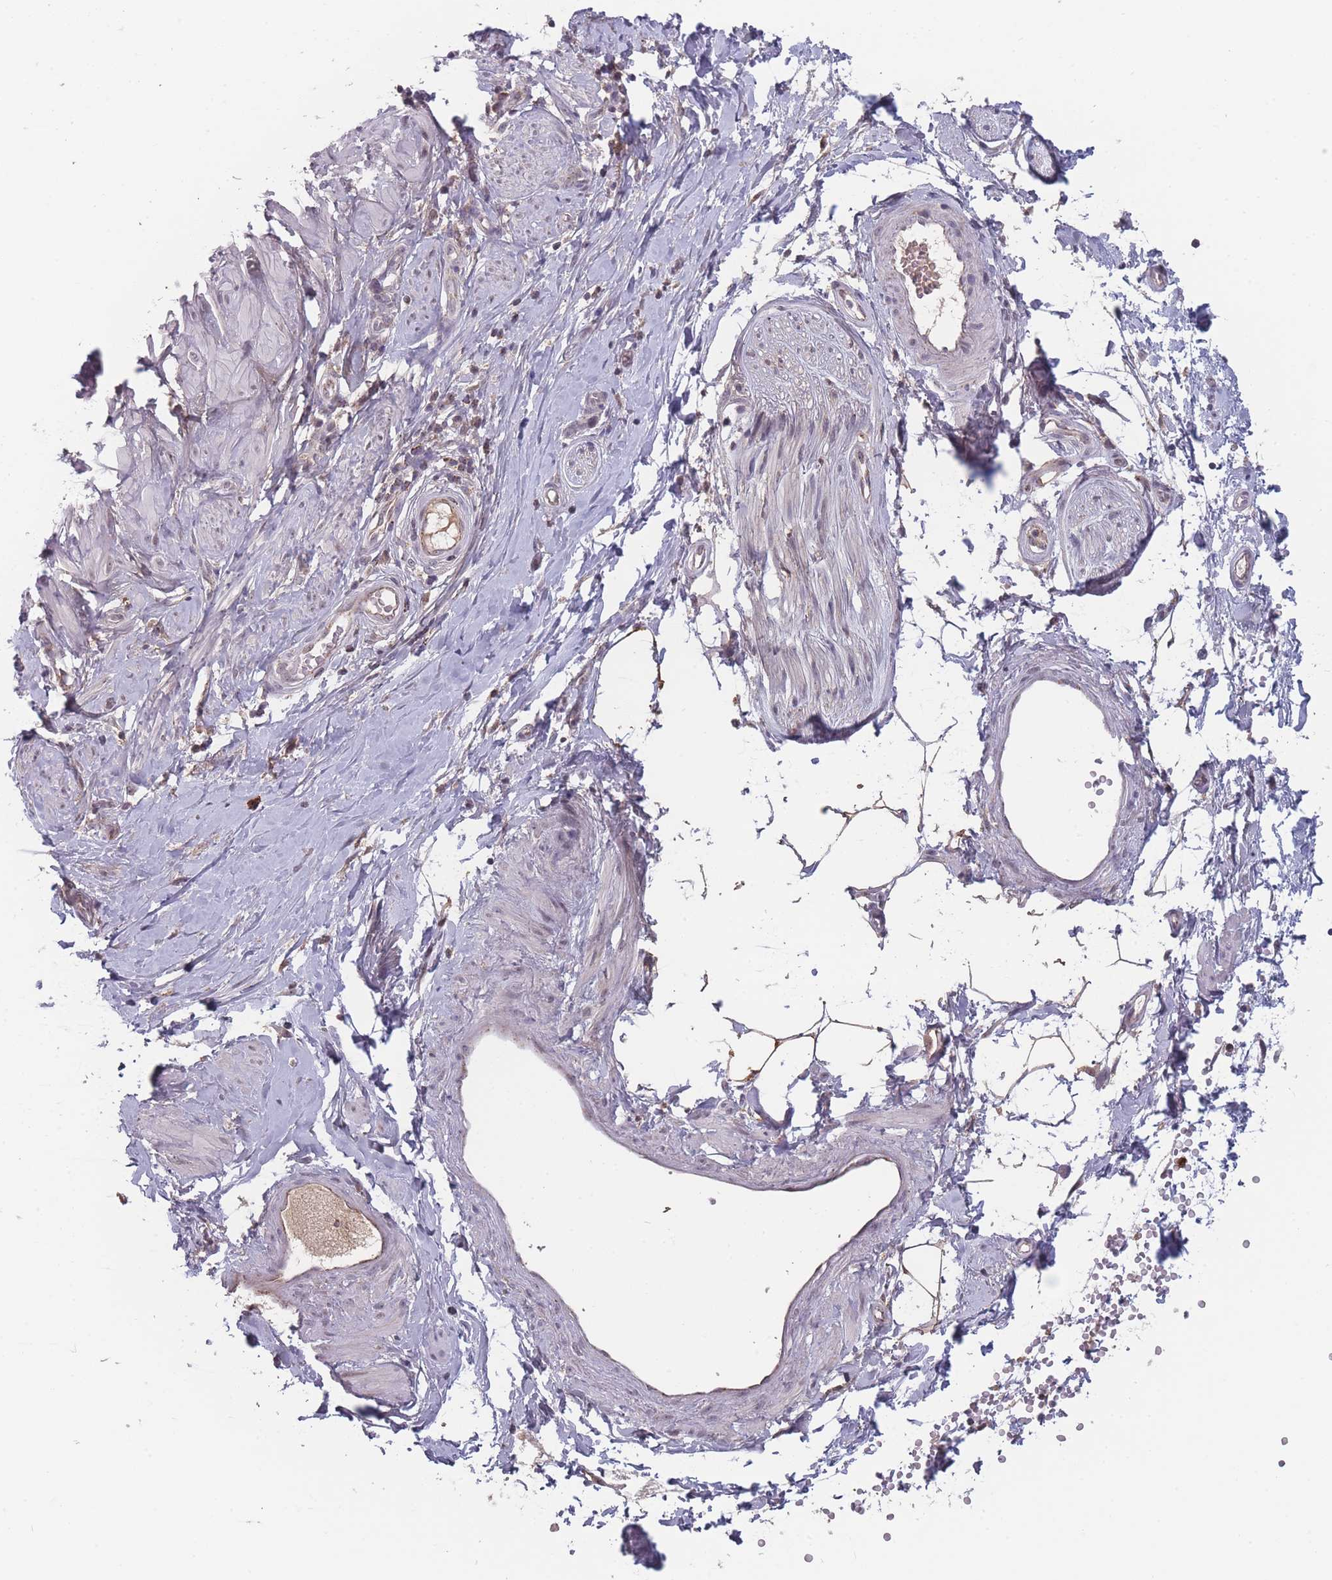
{"staining": {"intensity": "moderate", "quantity": ">75%", "location": "cytoplasmic/membranous"}, "tissue": "adipose tissue", "cell_type": "Adipocytes", "image_type": "normal", "snomed": [{"axis": "morphology", "description": "Normal tissue, NOS"}, {"axis": "topography", "description": "Soft tissue"}, {"axis": "topography", "description": "Adipose tissue"}, {"axis": "topography", "description": "Vascular tissue"}, {"axis": "topography", "description": "Peripheral nerve tissue"}], "caption": "Moderate cytoplasmic/membranous positivity for a protein is present in about >75% of adipocytes of unremarkable adipose tissue using immunohistochemistry.", "gene": "TMEM232", "patient": {"sex": "male", "age": 74}}